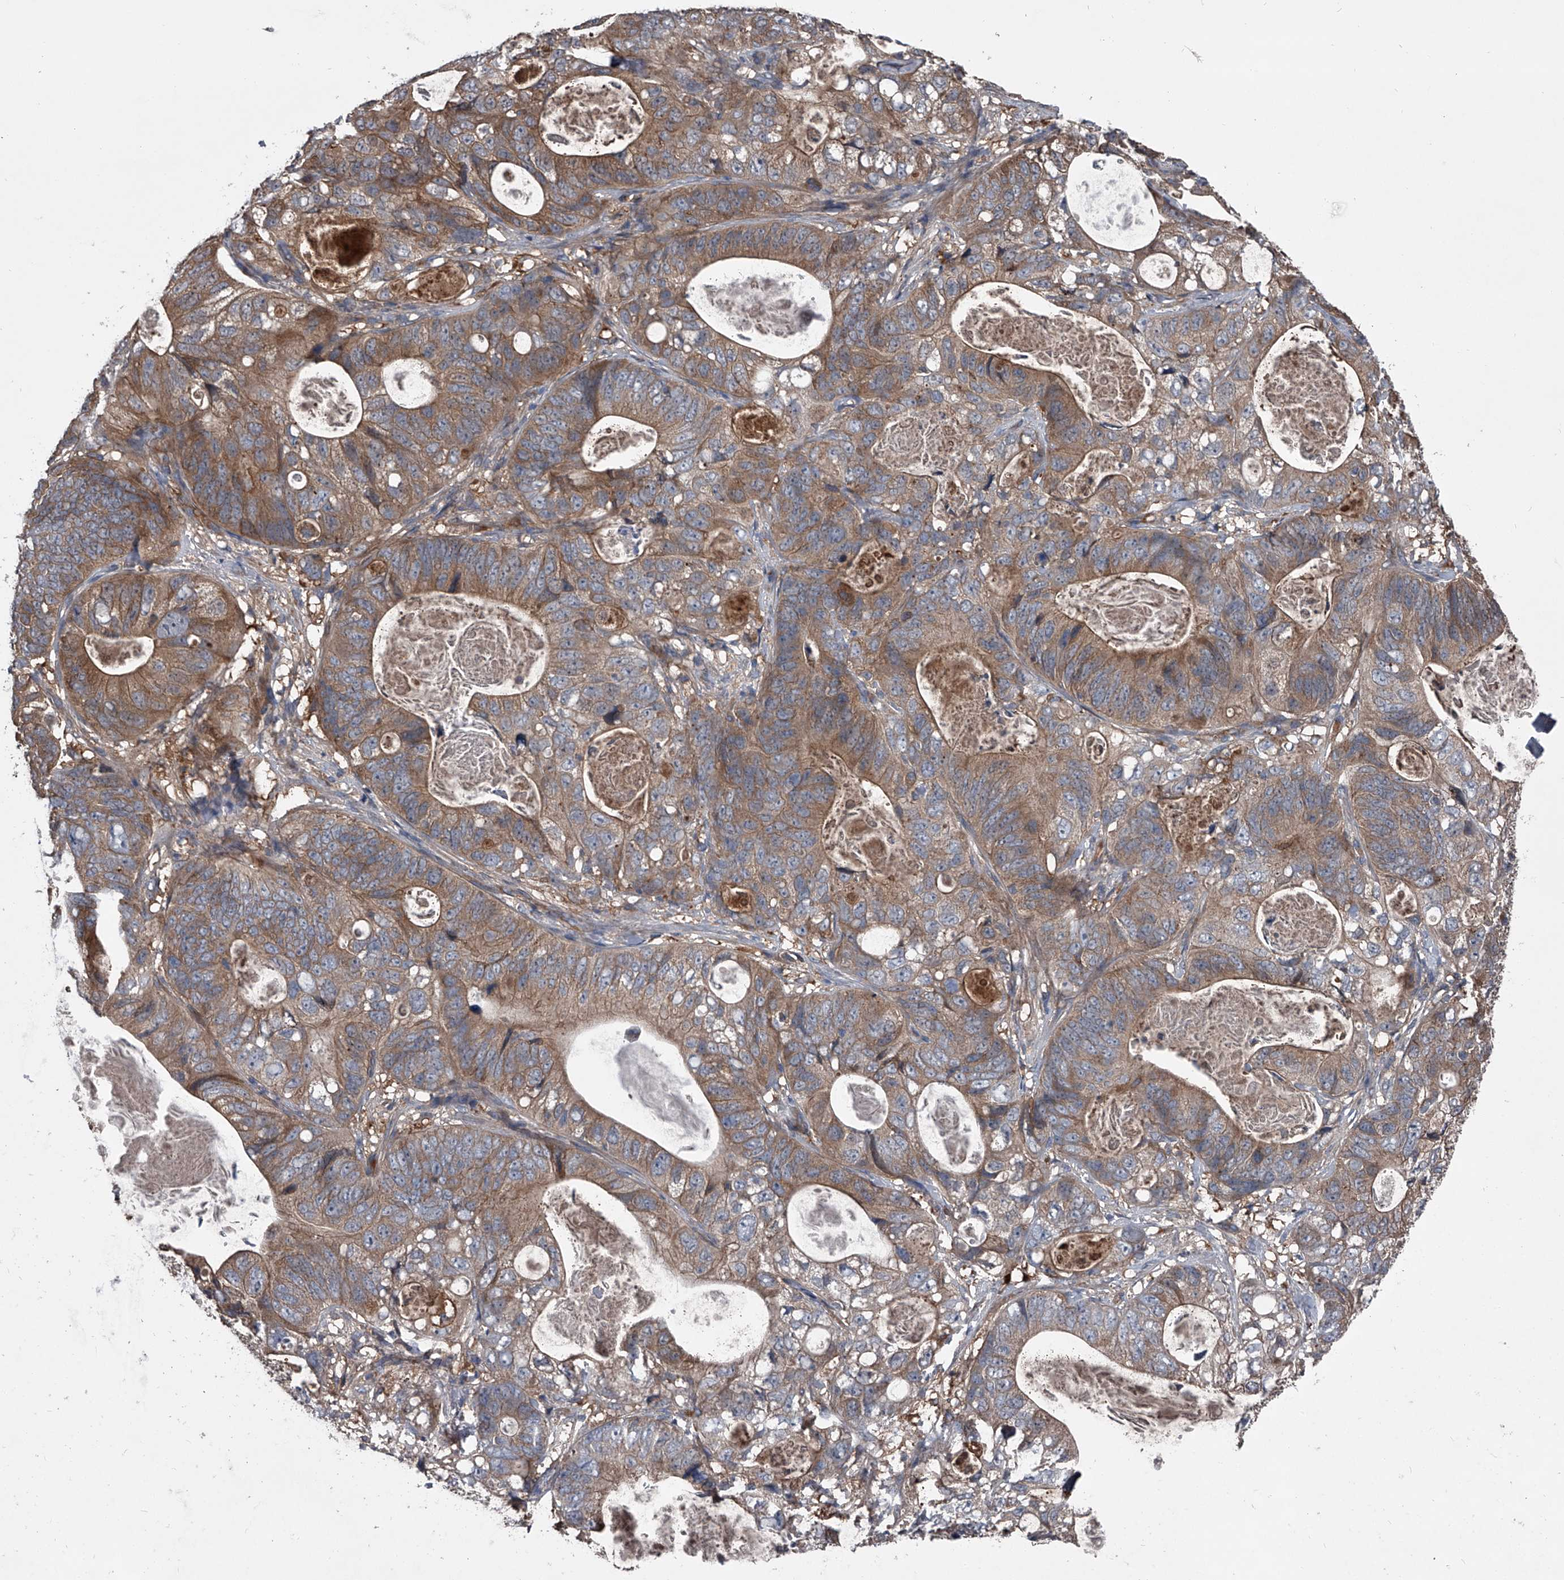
{"staining": {"intensity": "moderate", "quantity": ">75%", "location": "cytoplasmic/membranous"}, "tissue": "stomach cancer", "cell_type": "Tumor cells", "image_type": "cancer", "snomed": [{"axis": "morphology", "description": "Normal tissue, NOS"}, {"axis": "morphology", "description": "Adenocarcinoma, NOS"}, {"axis": "topography", "description": "Stomach"}], "caption": "Adenocarcinoma (stomach) stained for a protein shows moderate cytoplasmic/membranous positivity in tumor cells.", "gene": "KIF13A", "patient": {"sex": "female", "age": 89}}